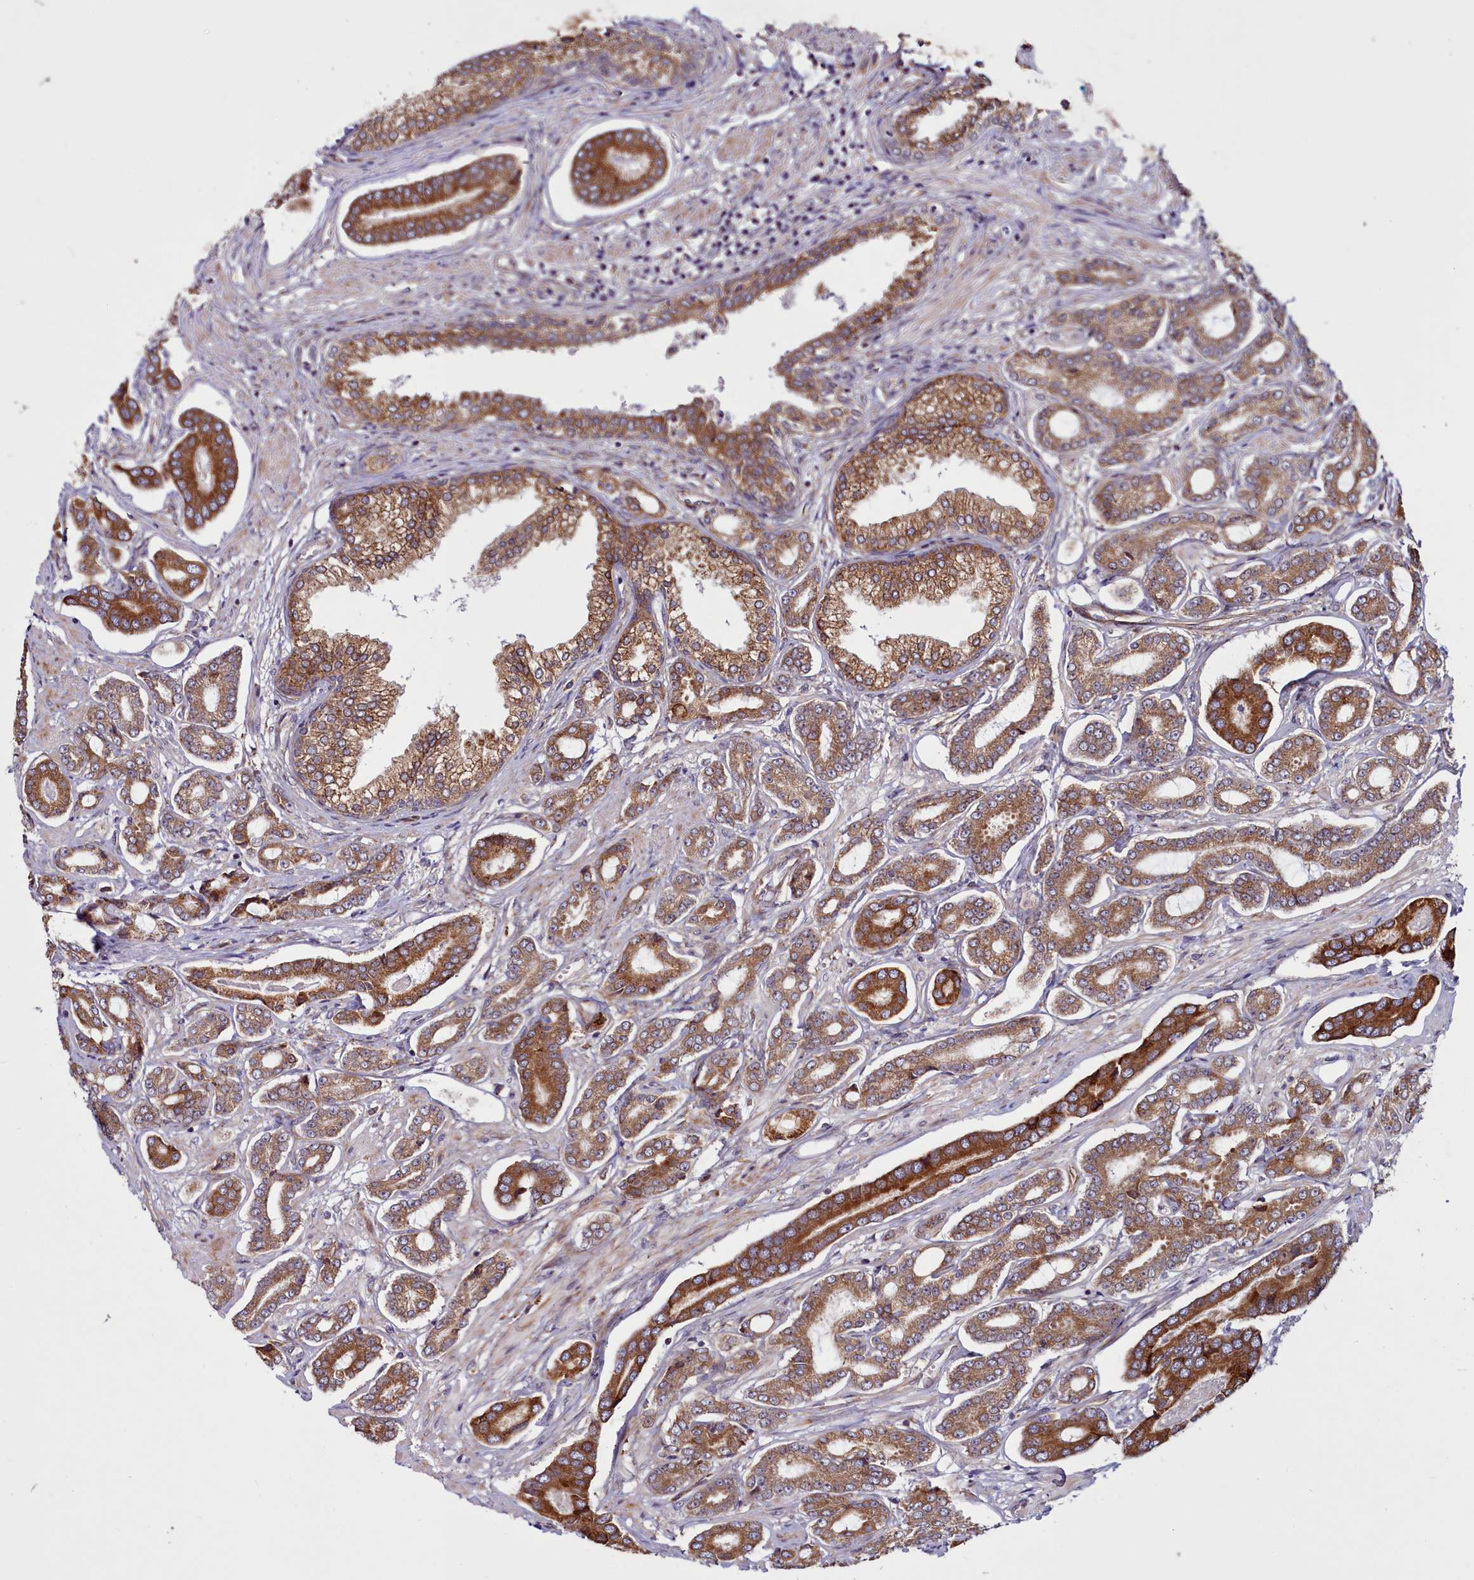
{"staining": {"intensity": "strong", "quantity": ">75%", "location": "cytoplasmic/membranous"}, "tissue": "prostate cancer", "cell_type": "Tumor cells", "image_type": "cancer", "snomed": [{"axis": "morphology", "description": "Adenocarcinoma, NOS"}, {"axis": "topography", "description": "Prostate and seminal vesicle, NOS"}], "caption": "Approximately >75% of tumor cells in adenocarcinoma (prostate) display strong cytoplasmic/membranous protein expression as visualized by brown immunohistochemical staining.", "gene": "MCRIP1", "patient": {"sex": "male", "age": 76}}